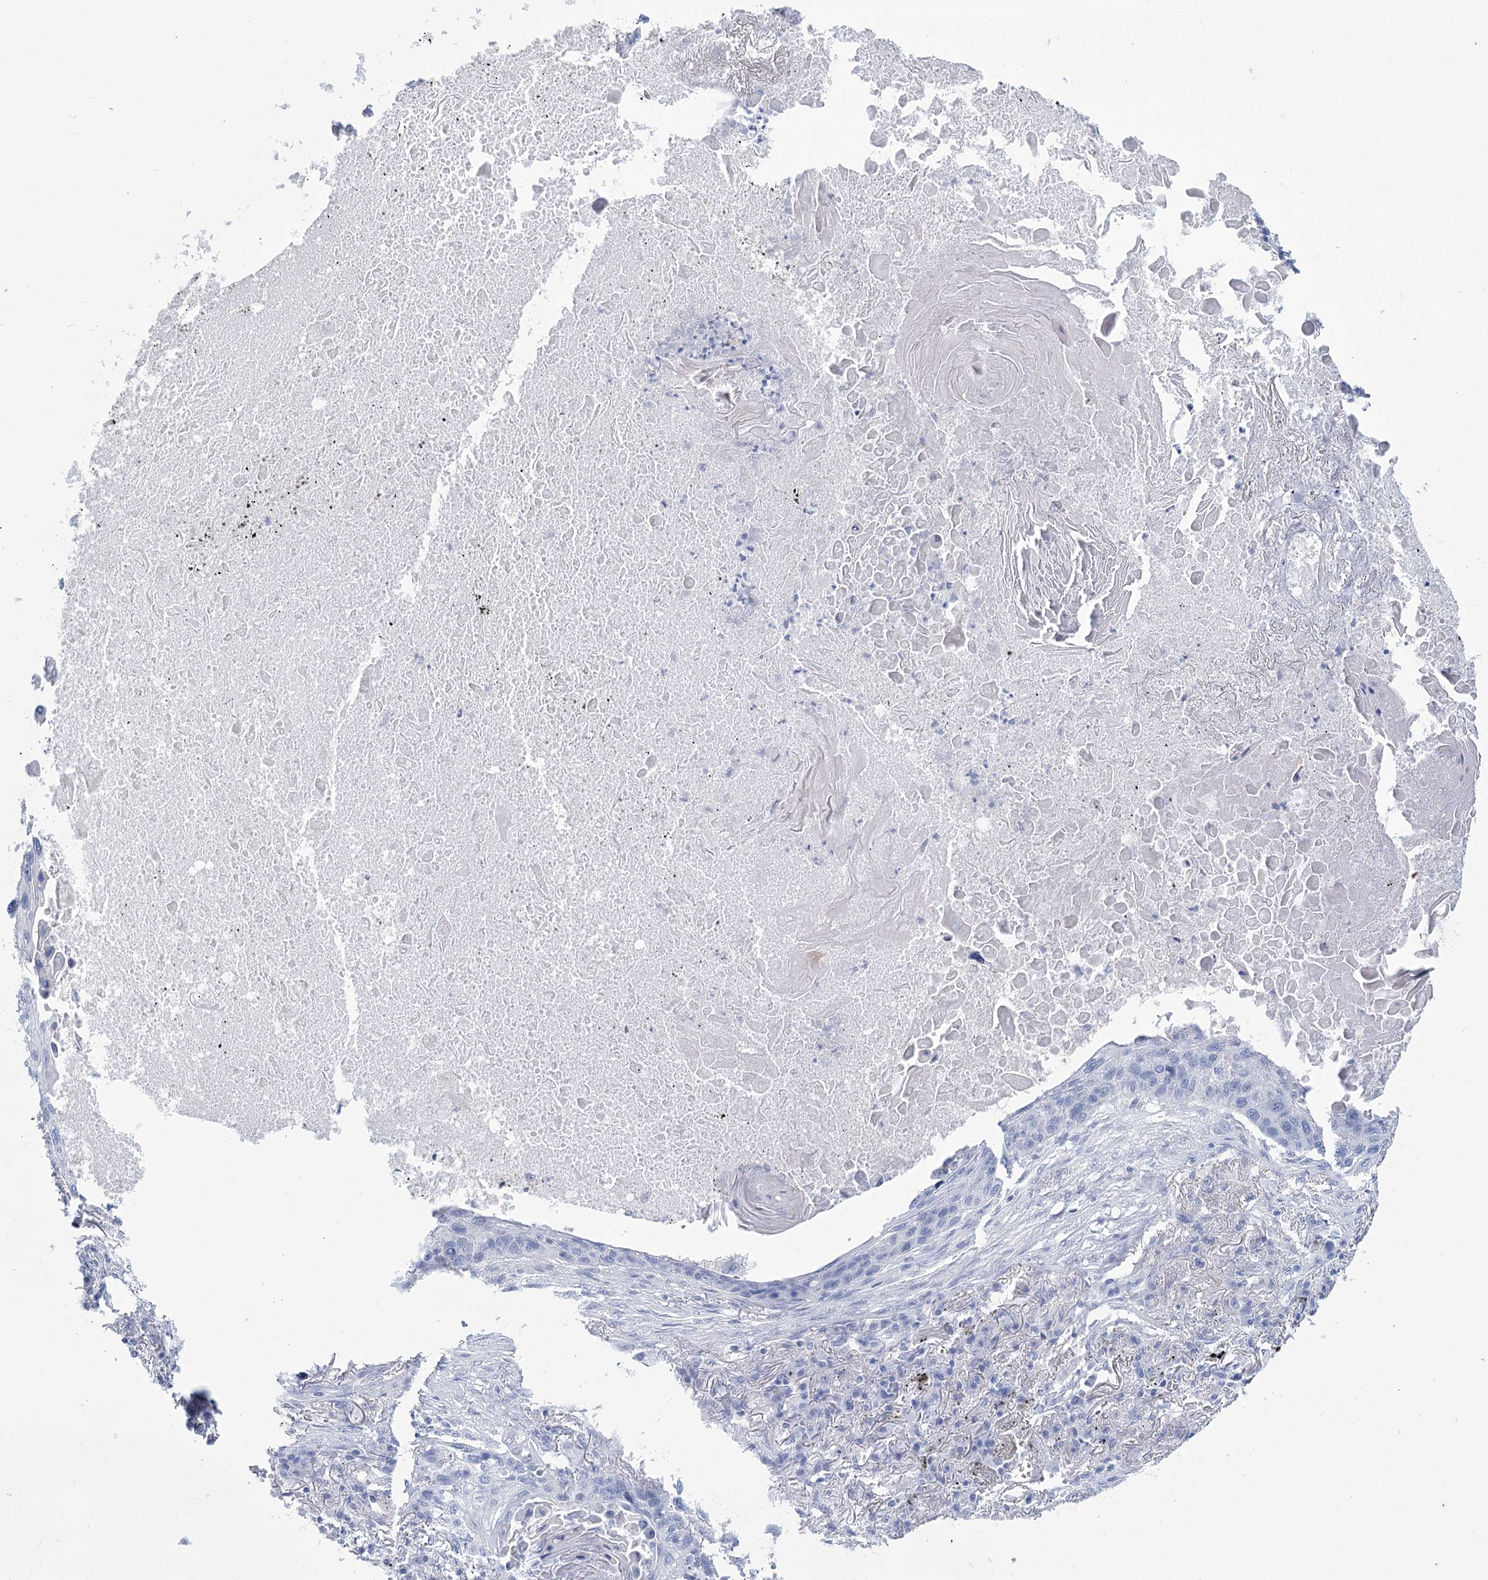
{"staining": {"intensity": "negative", "quantity": "none", "location": "none"}, "tissue": "lung cancer", "cell_type": "Tumor cells", "image_type": "cancer", "snomed": [{"axis": "morphology", "description": "Squamous cell carcinoma, NOS"}, {"axis": "topography", "description": "Lung"}], "caption": "Immunohistochemistry image of neoplastic tissue: lung squamous cell carcinoma stained with DAB (3,3'-diaminobenzidine) demonstrates no significant protein staining in tumor cells.", "gene": "PBLD", "patient": {"sex": "female", "age": 63}}